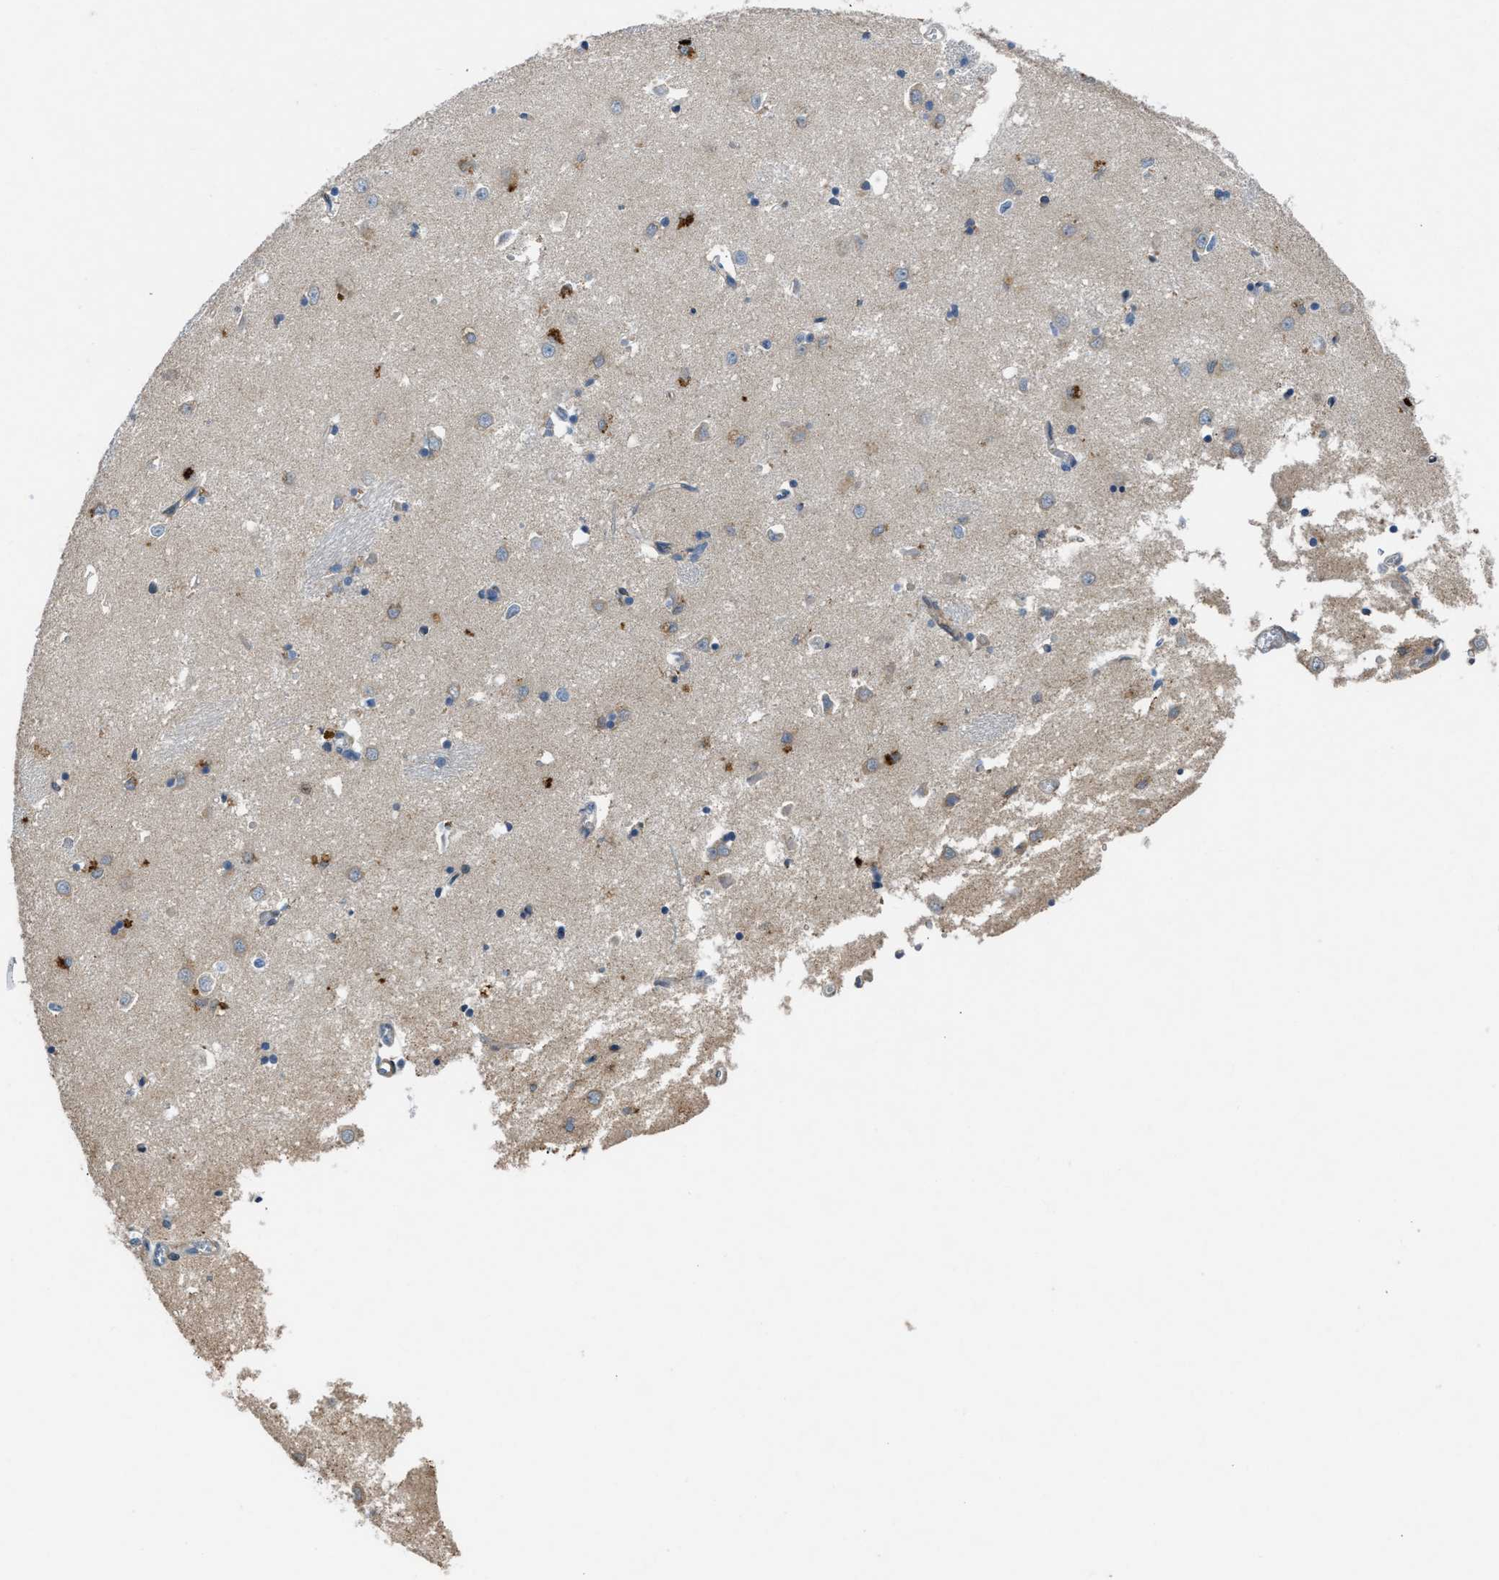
{"staining": {"intensity": "moderate", "quantity": "<25%", "location": "cytoplasmic/membranous"}, "tissue": "caudate", "cell_type": "Glial cells", "image_type": "normal", "snomed": [{"axis": "morphology", "description": "Normal tissue, NOS"}, {"axis": "topography", "description": "Lateral ventricle wall"}], "caption": "A brown stain shows moderate cytoplasmic/membranous positivity of a protein in glial cells of normal caudate.", "gene": "GGCX", "patient": {"sex": "female", "age": 19}}